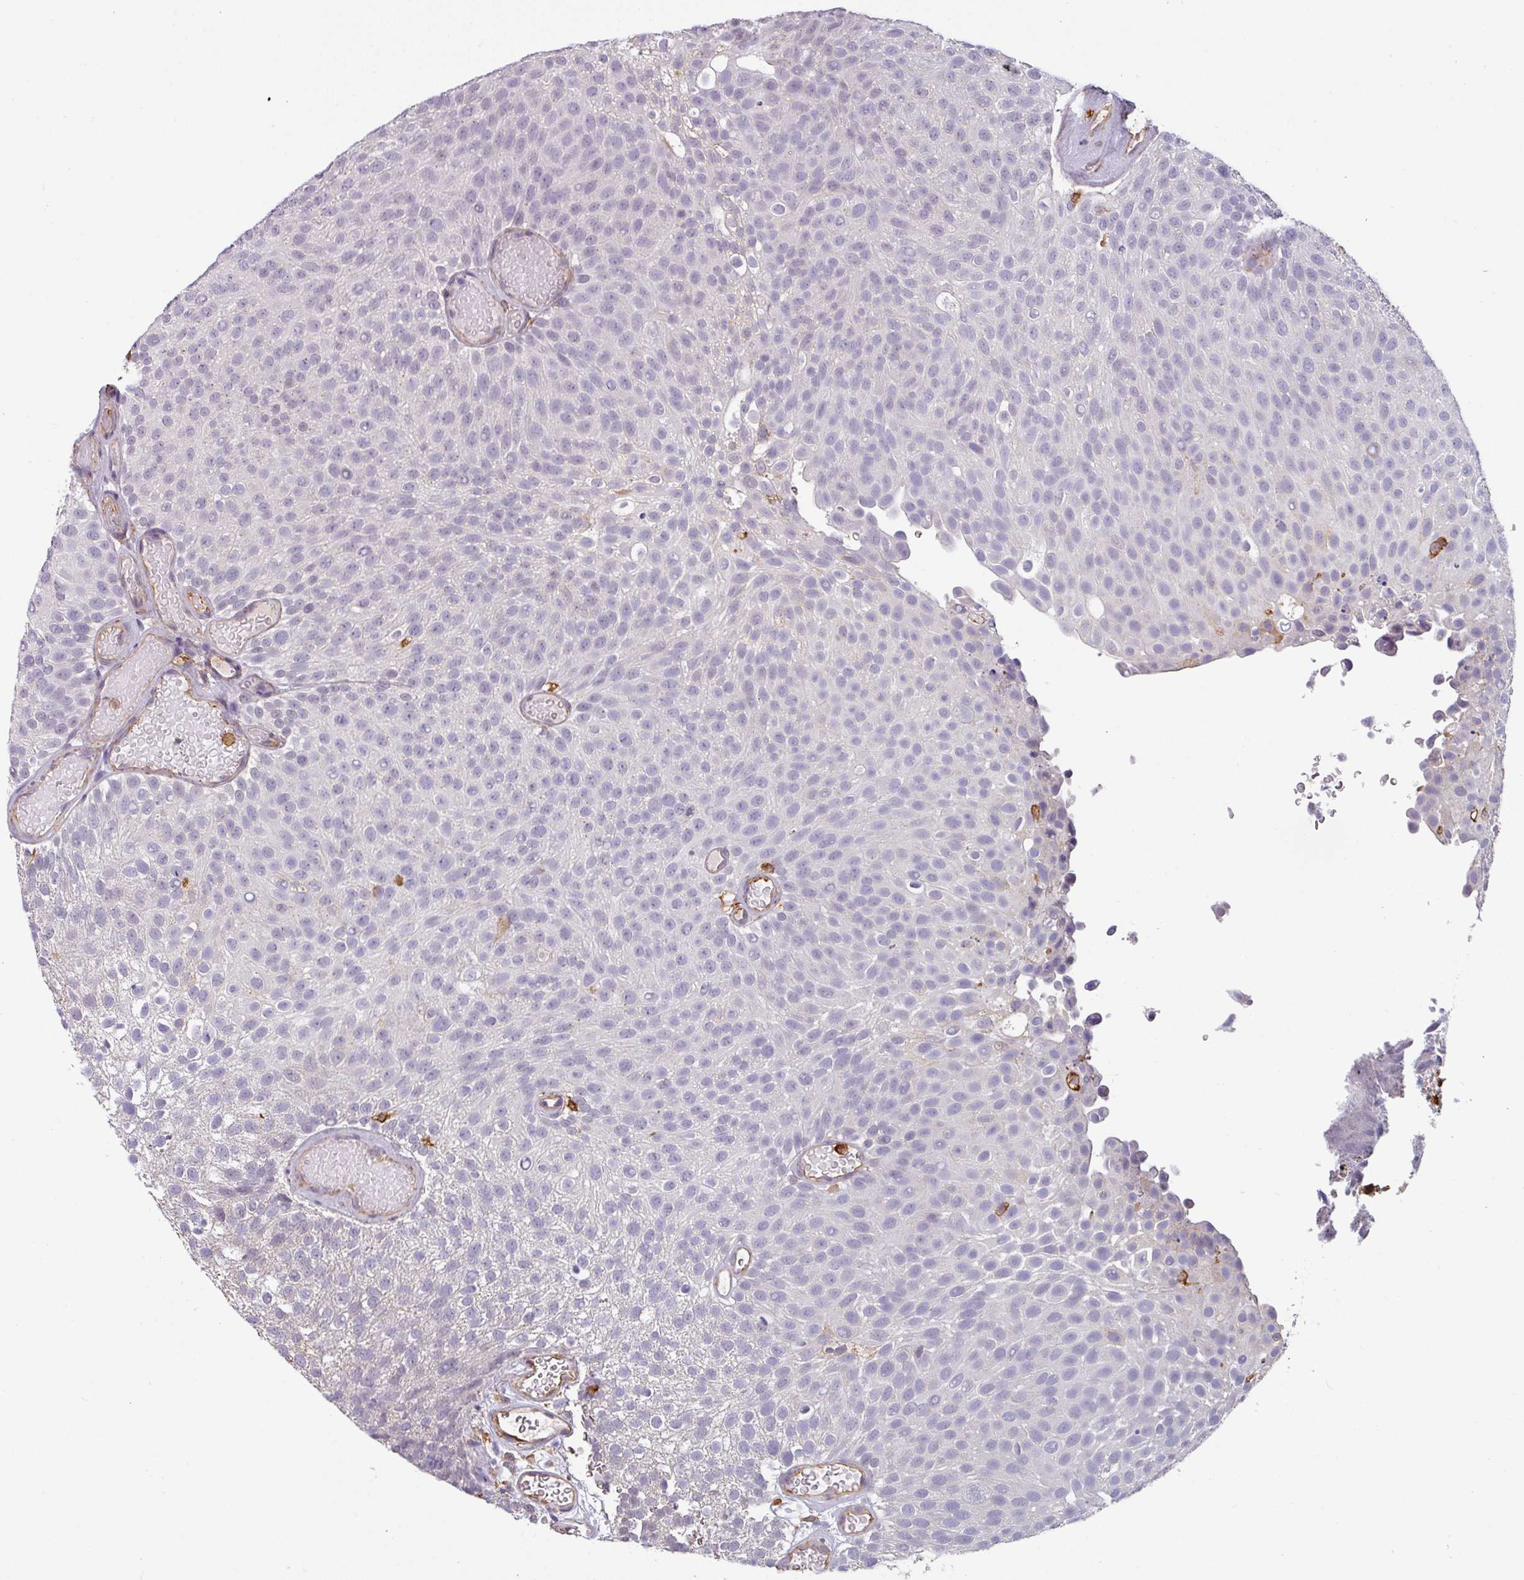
{"staining": {"intensity": "negative", "quantity": "none", "location": "none"}, "tissue": "urothelial cancer", "cell_type": "Tumor cells", "image_type": "cancer", "snomed": [{"axis": "morphology", "description": "Urothelial carcinoma, Low grade"}, {"axis": "topography", "description": "Urinary bladder"}], "caption": "Histopathology image shows no significant protein positivity in tumor cells of urothelial carcinoma (low-grade).", "gene": "ZNF280C", "patient": {"sex": "male", "age": 78}}